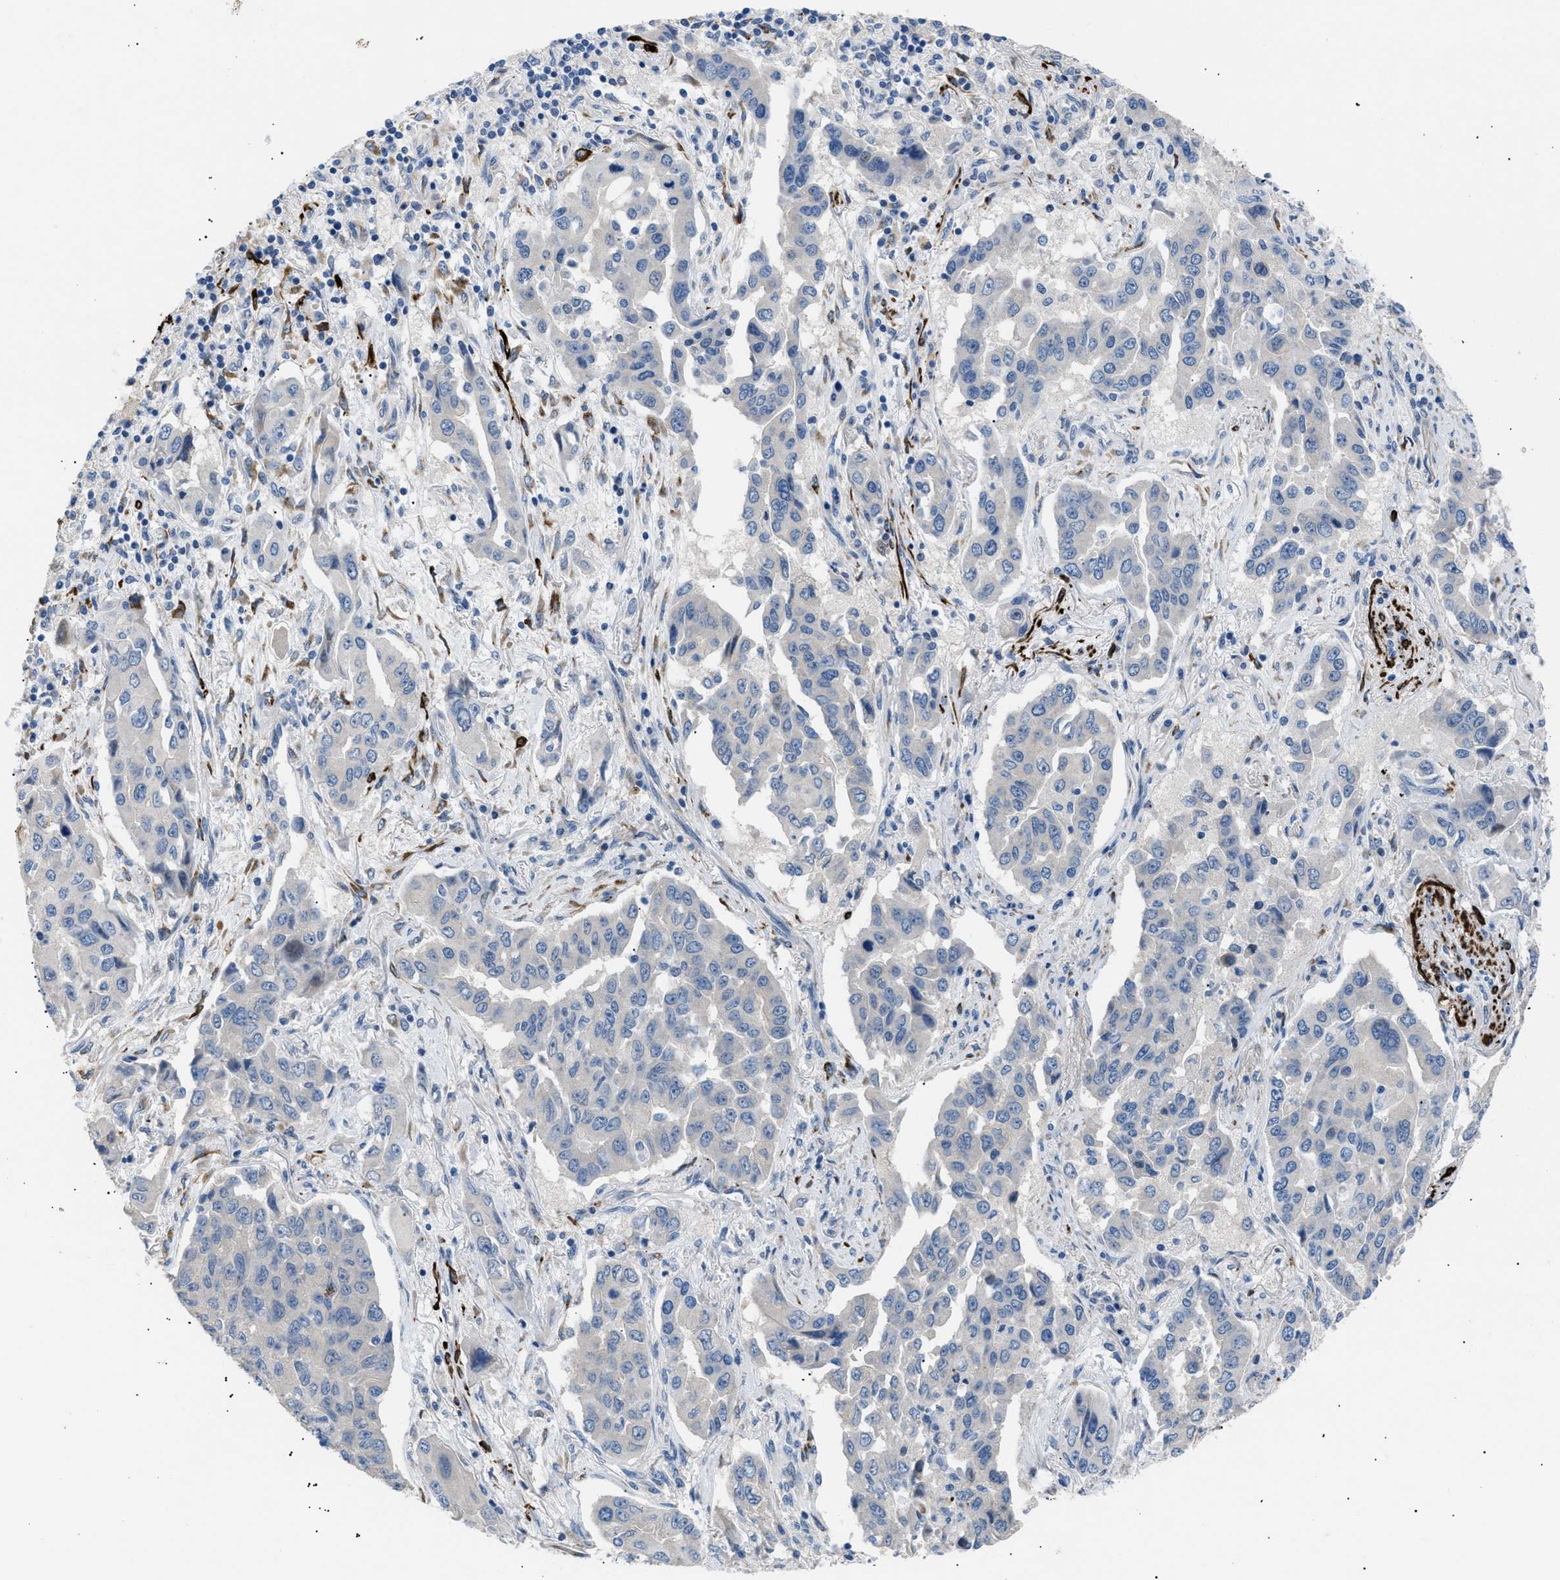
{"staining": {"intensity": "negative", "quantity": "none", "location": "none"}, "tissue": "lung cancer", "cell_type": "Tumor cells", "image_type": "cancer", "snomed": [{"axis": "morphology", "description": "Adenocarcinoma, NOS"}, {"axis": "topography", "description": "Lung"}], "caption": "Tumor cells are negative for protein expression in human lung adenocarcinoma.", "gene": "ICA1", "patient": {"sex": "female", "age": 65}}